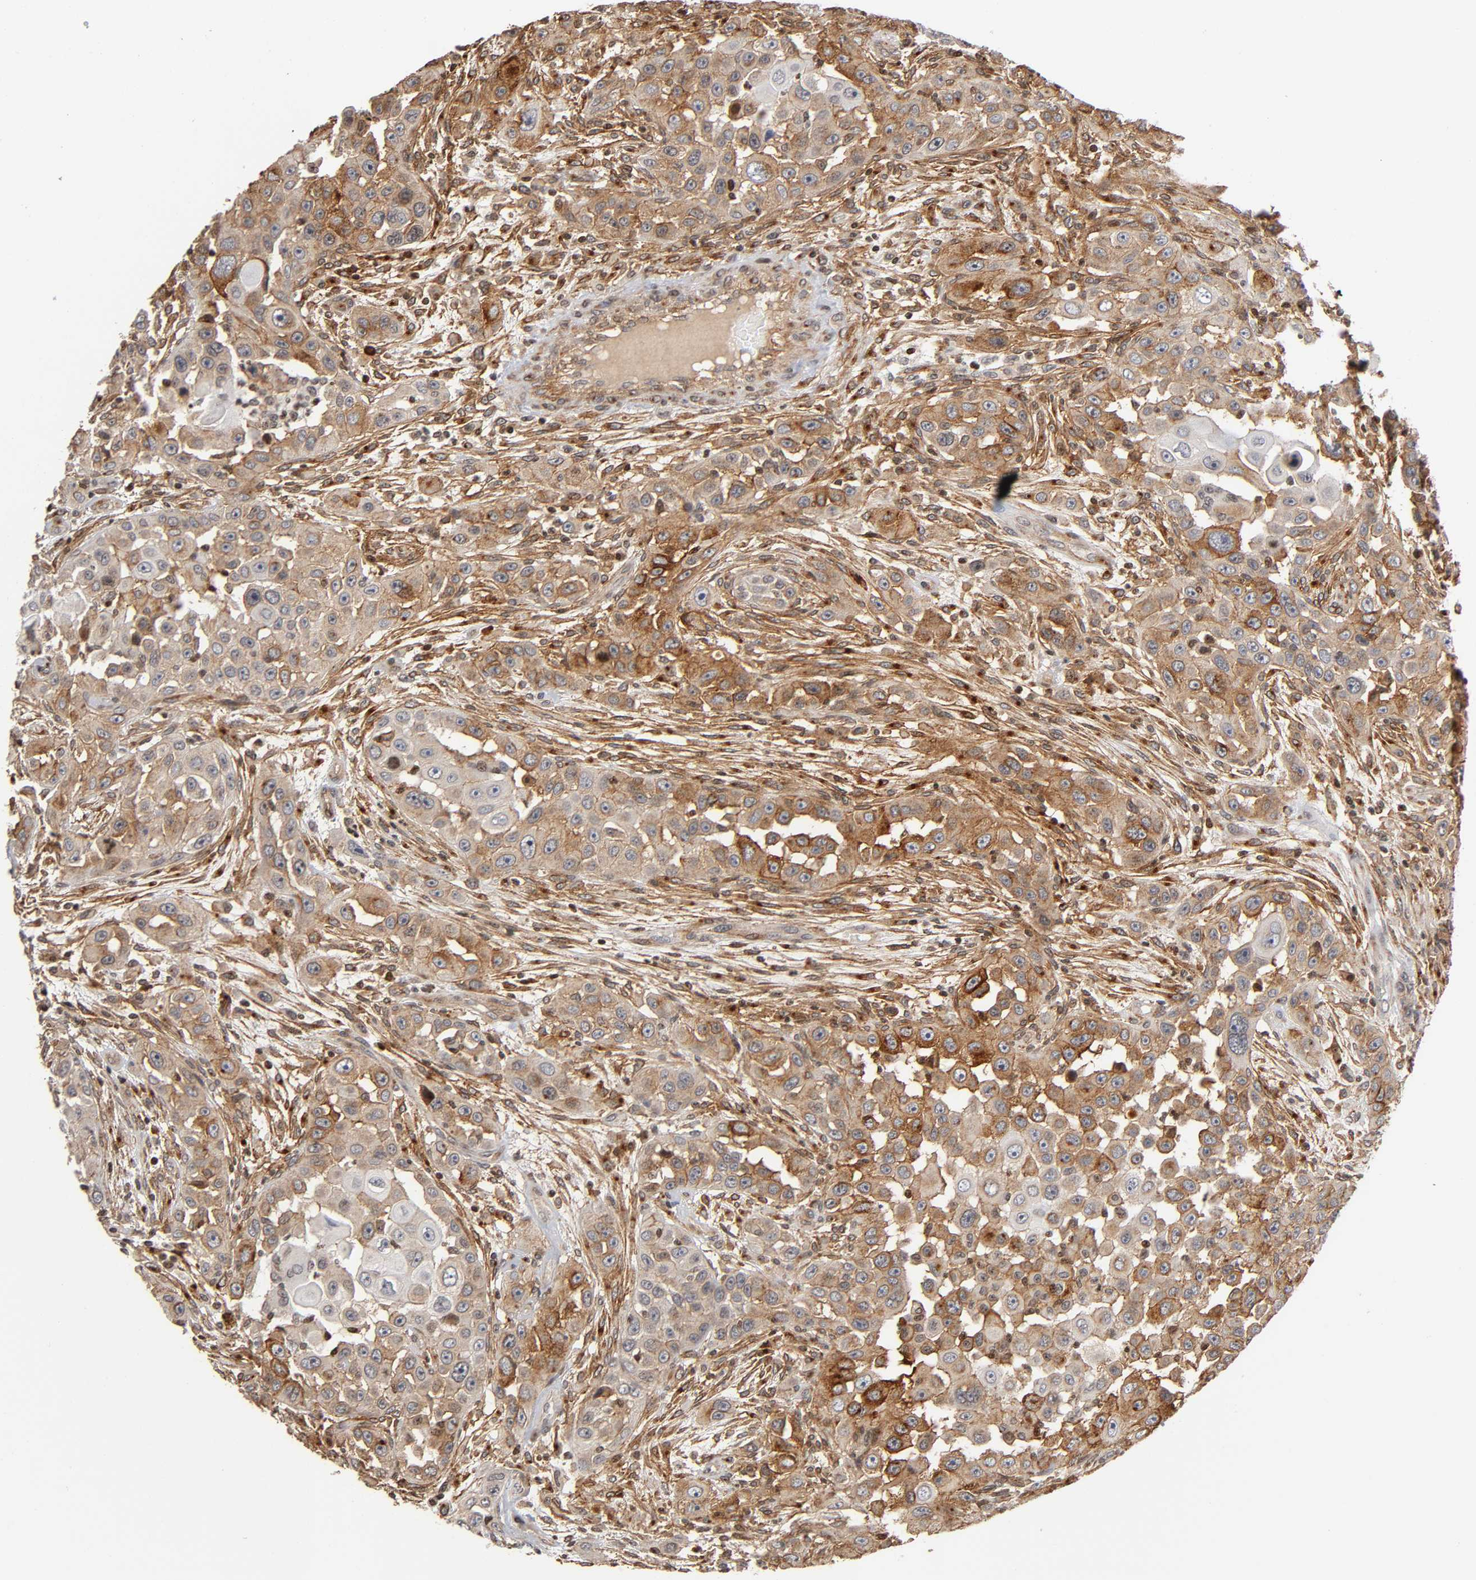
{"staining": {"intensity": "moderate", "quantity": ">75%", "location": "cytoplasmic/membranous"}, "tissue": "head and neck cancer", "cell_type": "Tumor cells", "image_type": "cancer", "snomed": [{"axis": "morphology", "description": "Carcinoma, NOS"}, {"axis": "topography", "description": "Head-Neck"}], "caption": "IHC (DAB (3,3'-diaminobenzidine)) staining of head and neck cancer shows moderate cytoplasmic/membranous protein positivity in about >75% of tumor cells.", "gene": "ITGAV", "patient": {"sex": "male", "age": 87}}